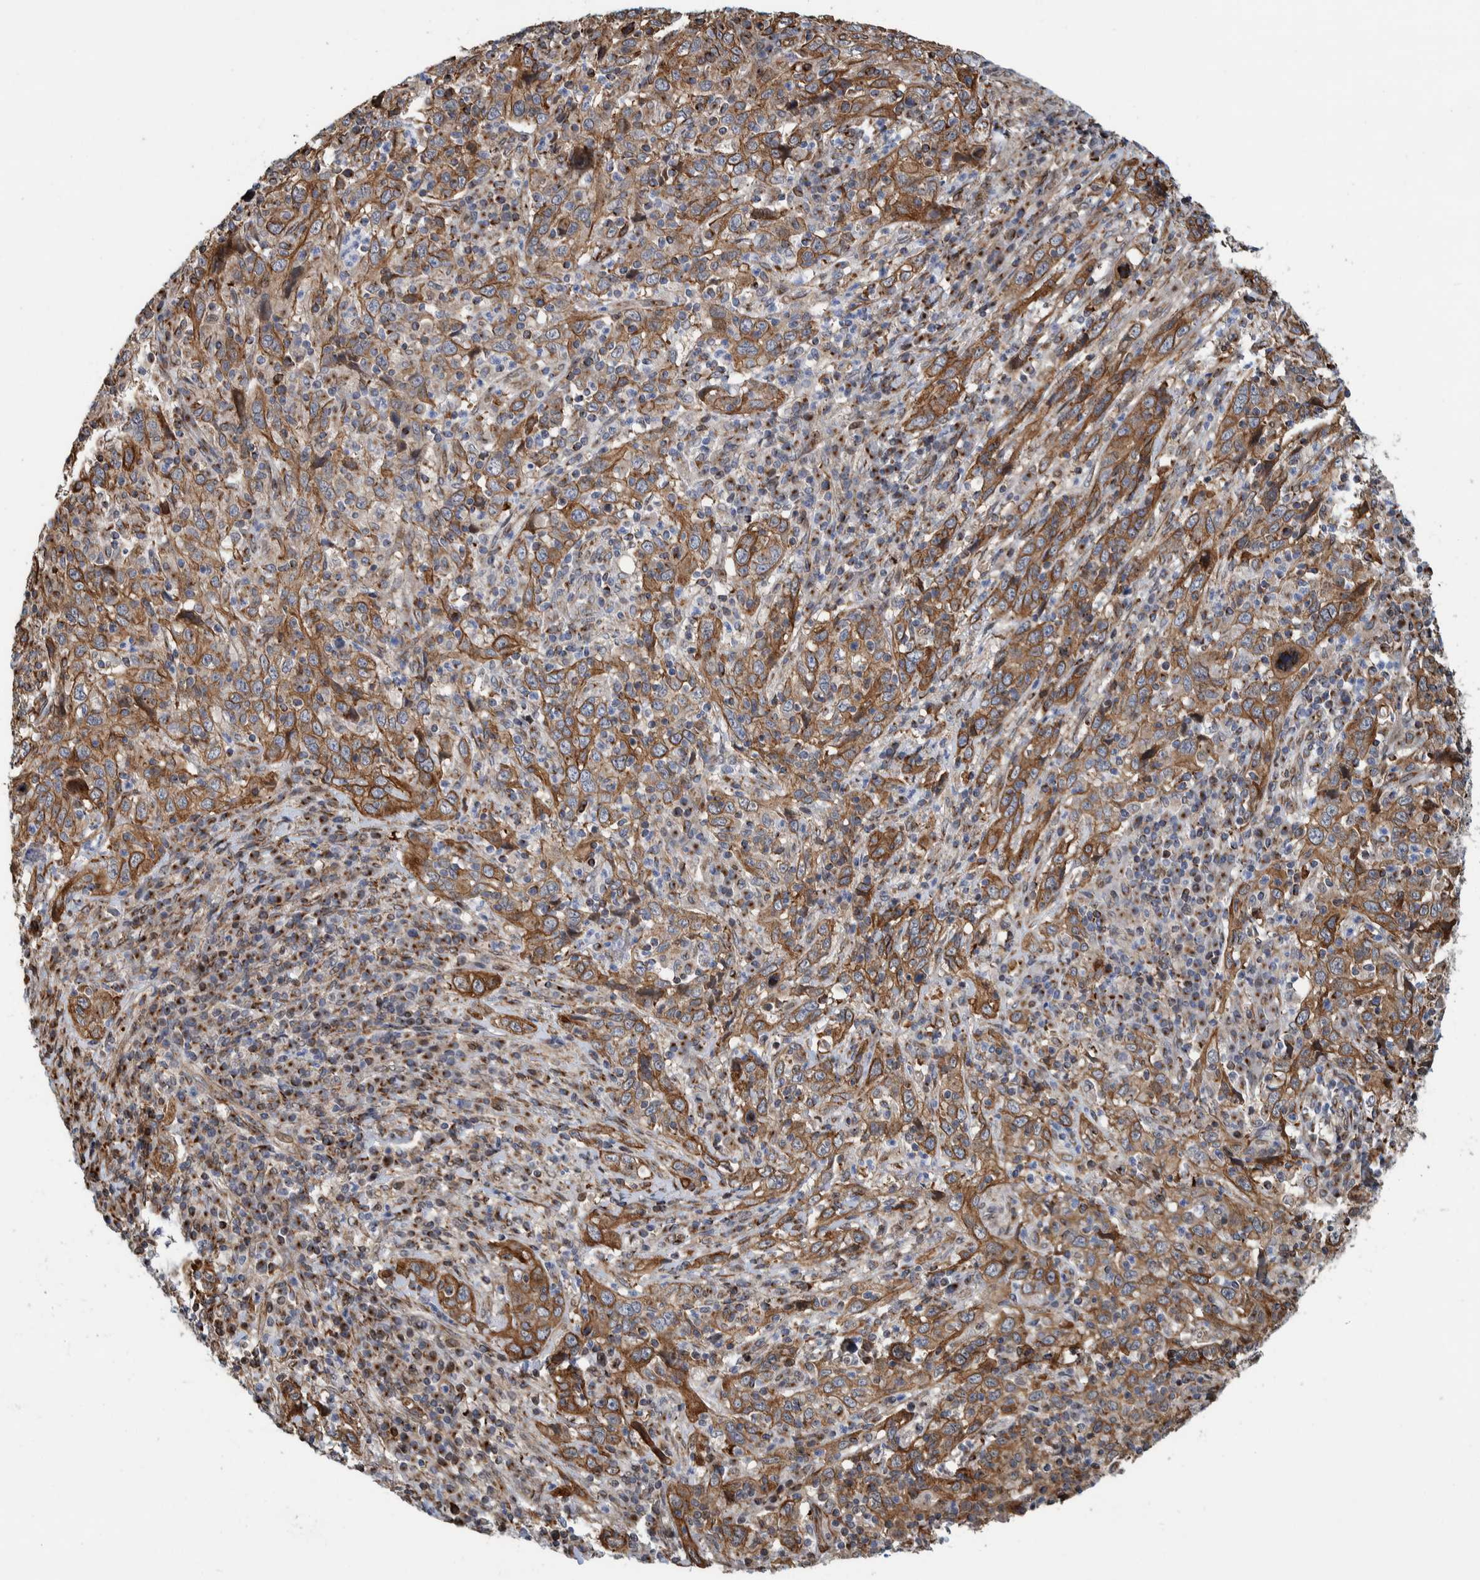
{"staining": {"intensity": "moderate", "quantity": ">75%", "location": "cytoplasmic/membranous"}, "tissue": "cervical cancer", "cell_type": "Tumor cells", "image_type": "cancer", "snomed": [{"axis": "morphology", "description": "Squamous cell carcinoma, NOS"}, {"axis": "topography", "description": "Cervix"}], "caption": "Human cervical squamous cell carcinoma stained with a protein marker exhibits moderate staining in tumor cells.", "gene": "CCDC57", "patient": {"sex": "female", "age": 46}}